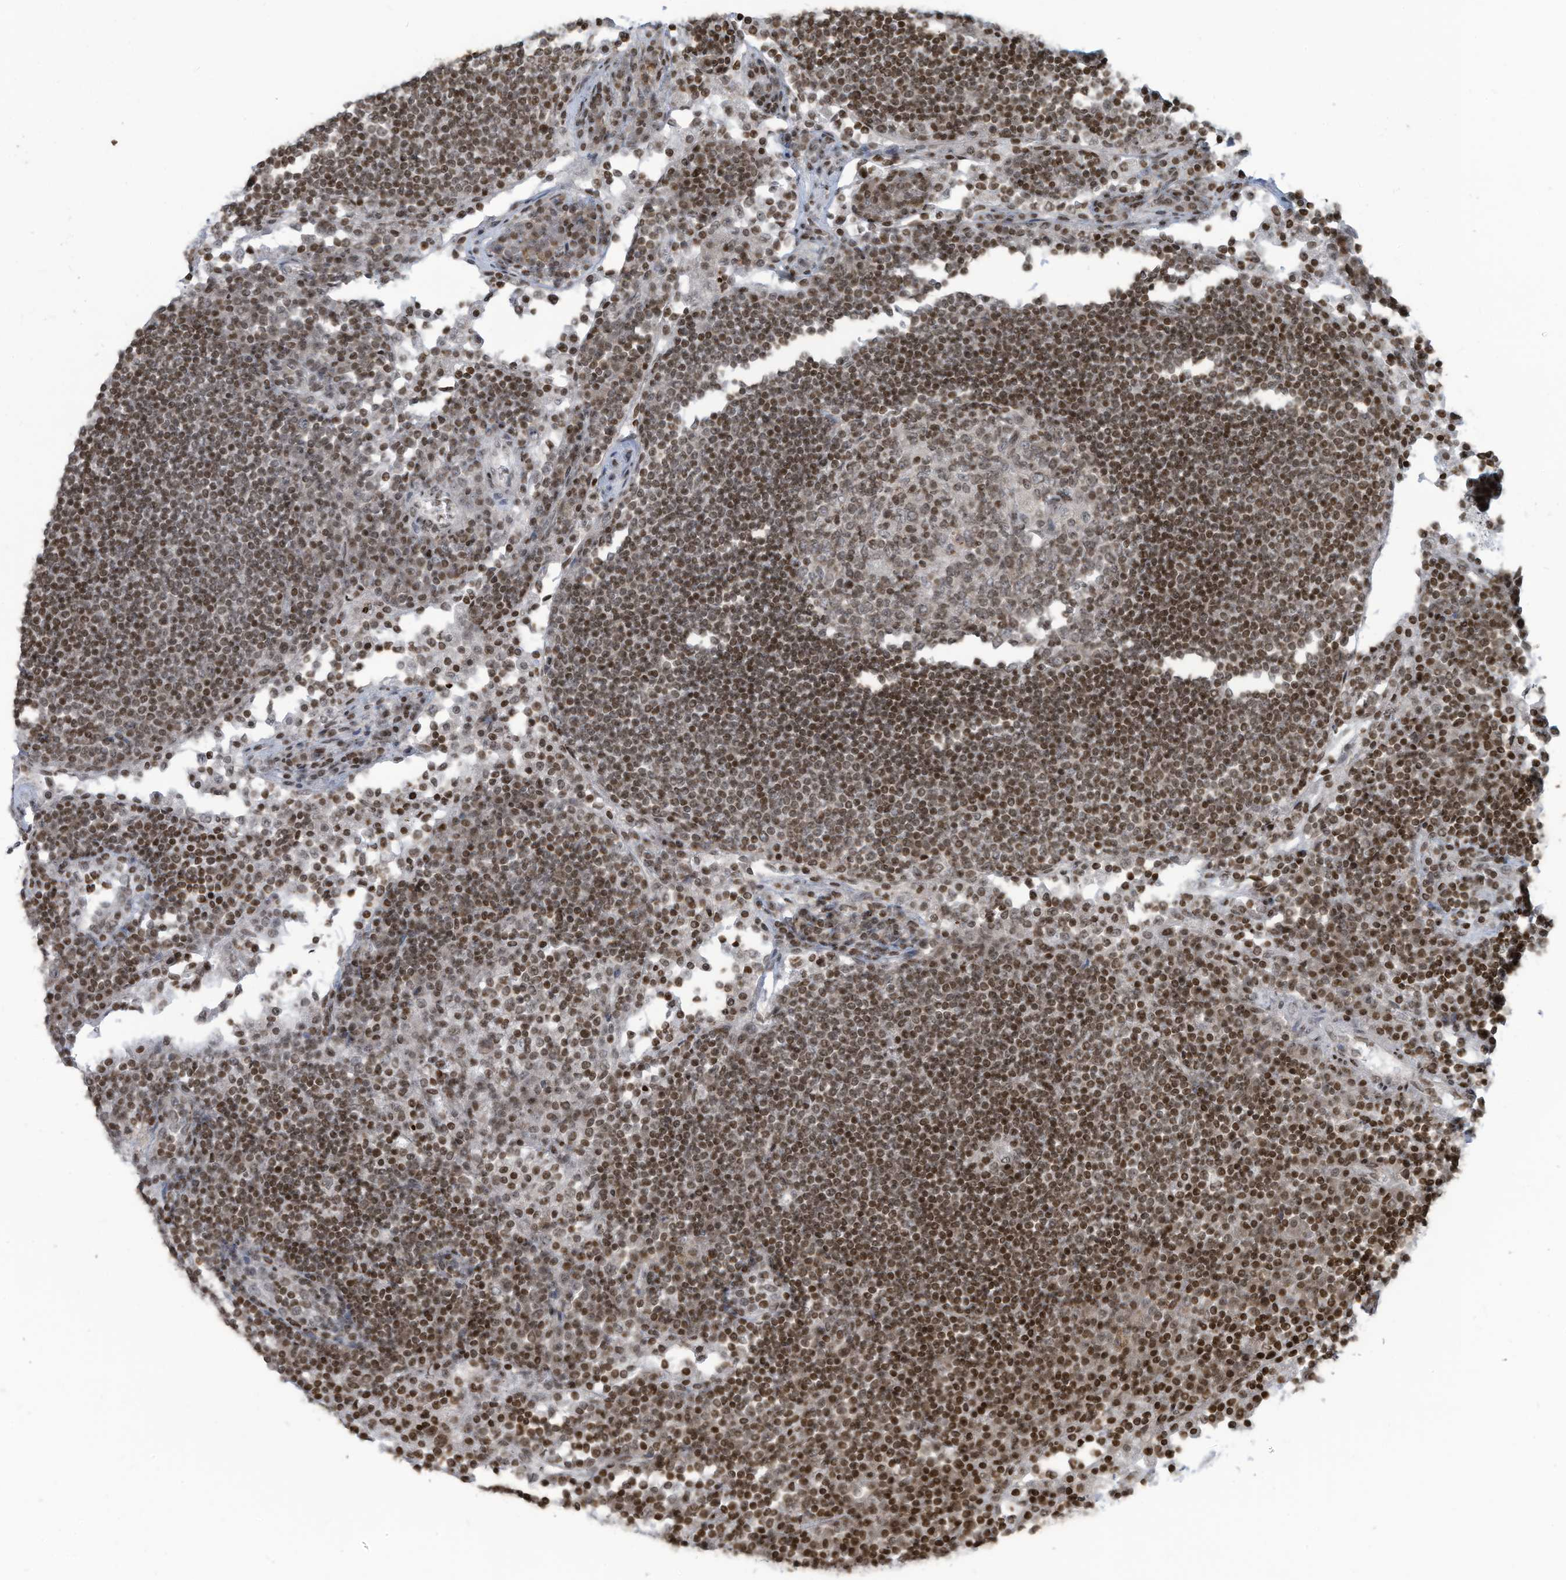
{"staining": {"intensity": "moderate", "quantity": ">75%", "location": "nuclear"}, "tissue": "lymph node", "cell_type": "Germinal center cells", "image_type": "normal", "snomed": [{"axis": "morphology", "description": "Normal tissue, NOS"}, {"axis": "topography", "description": "Lymph node"}], "caption": "Immunohistochemical staining of normal human lymph node reveals medium levels of moderate nuclear staining in about >75% of germinal center cells.", "gene": "ADI1", "patient": {"sex": "female", "age": 53}}